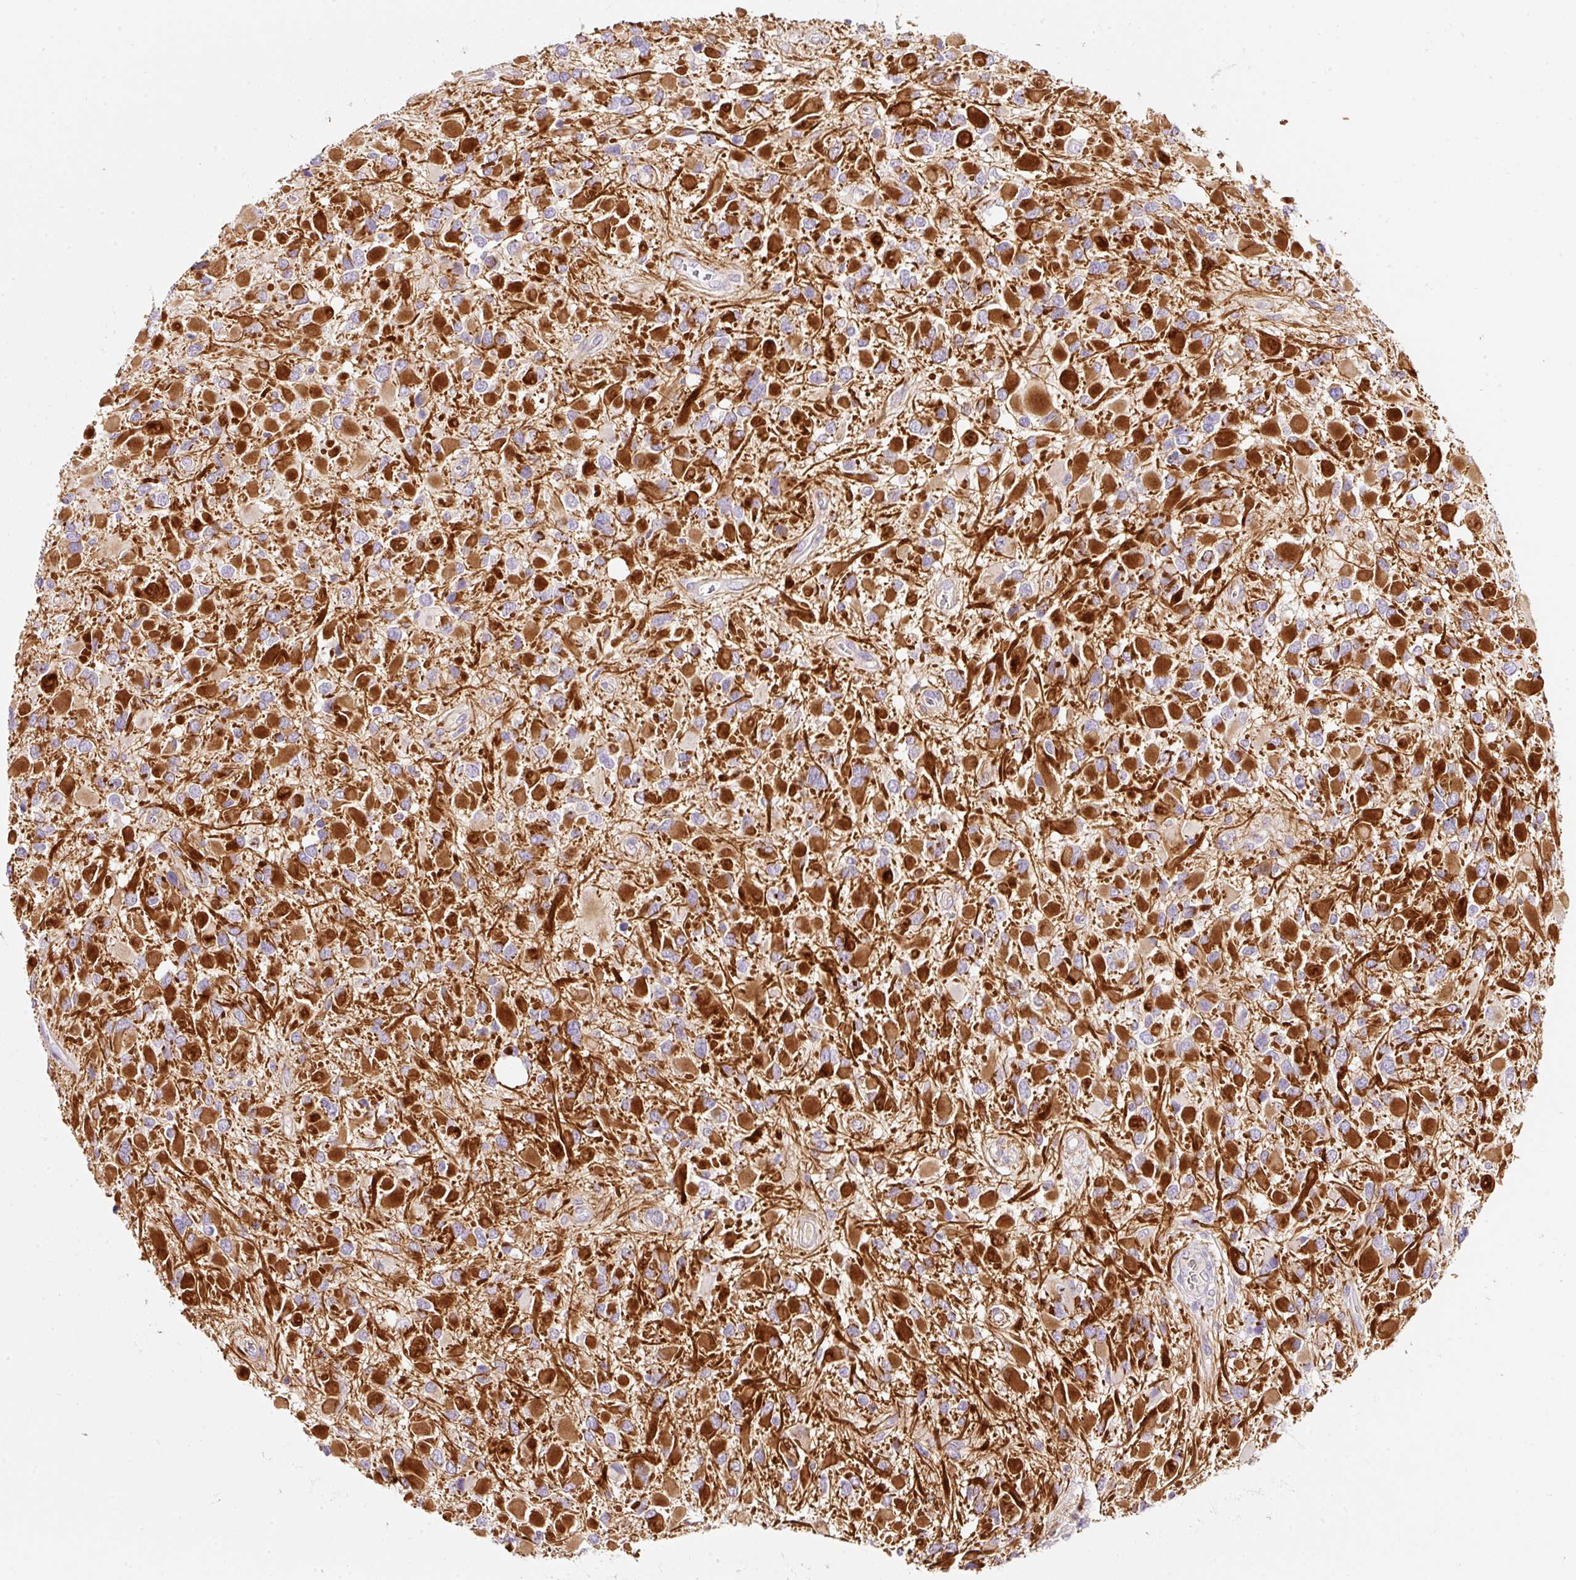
{"staining": {"intensity": "strong", "quantity": ">75%", "location": "cytoplasmic/membranous"}, "tissue": "glioma", "cell_type": "Tumor cells", "image_type": "cancer", "snomed": [{"axis": "morphology", "description": "Glioma, malignant, High grade"}, {"axis": "topography", "description": "Brain"}], "caption": "A micrograph of glioma stained for a protein demonstrates strong cytoplasmic/membranous brown staining in tumor cells.", "gene": "NBPF11", "patient": {"sex": "male", "age": 53}}